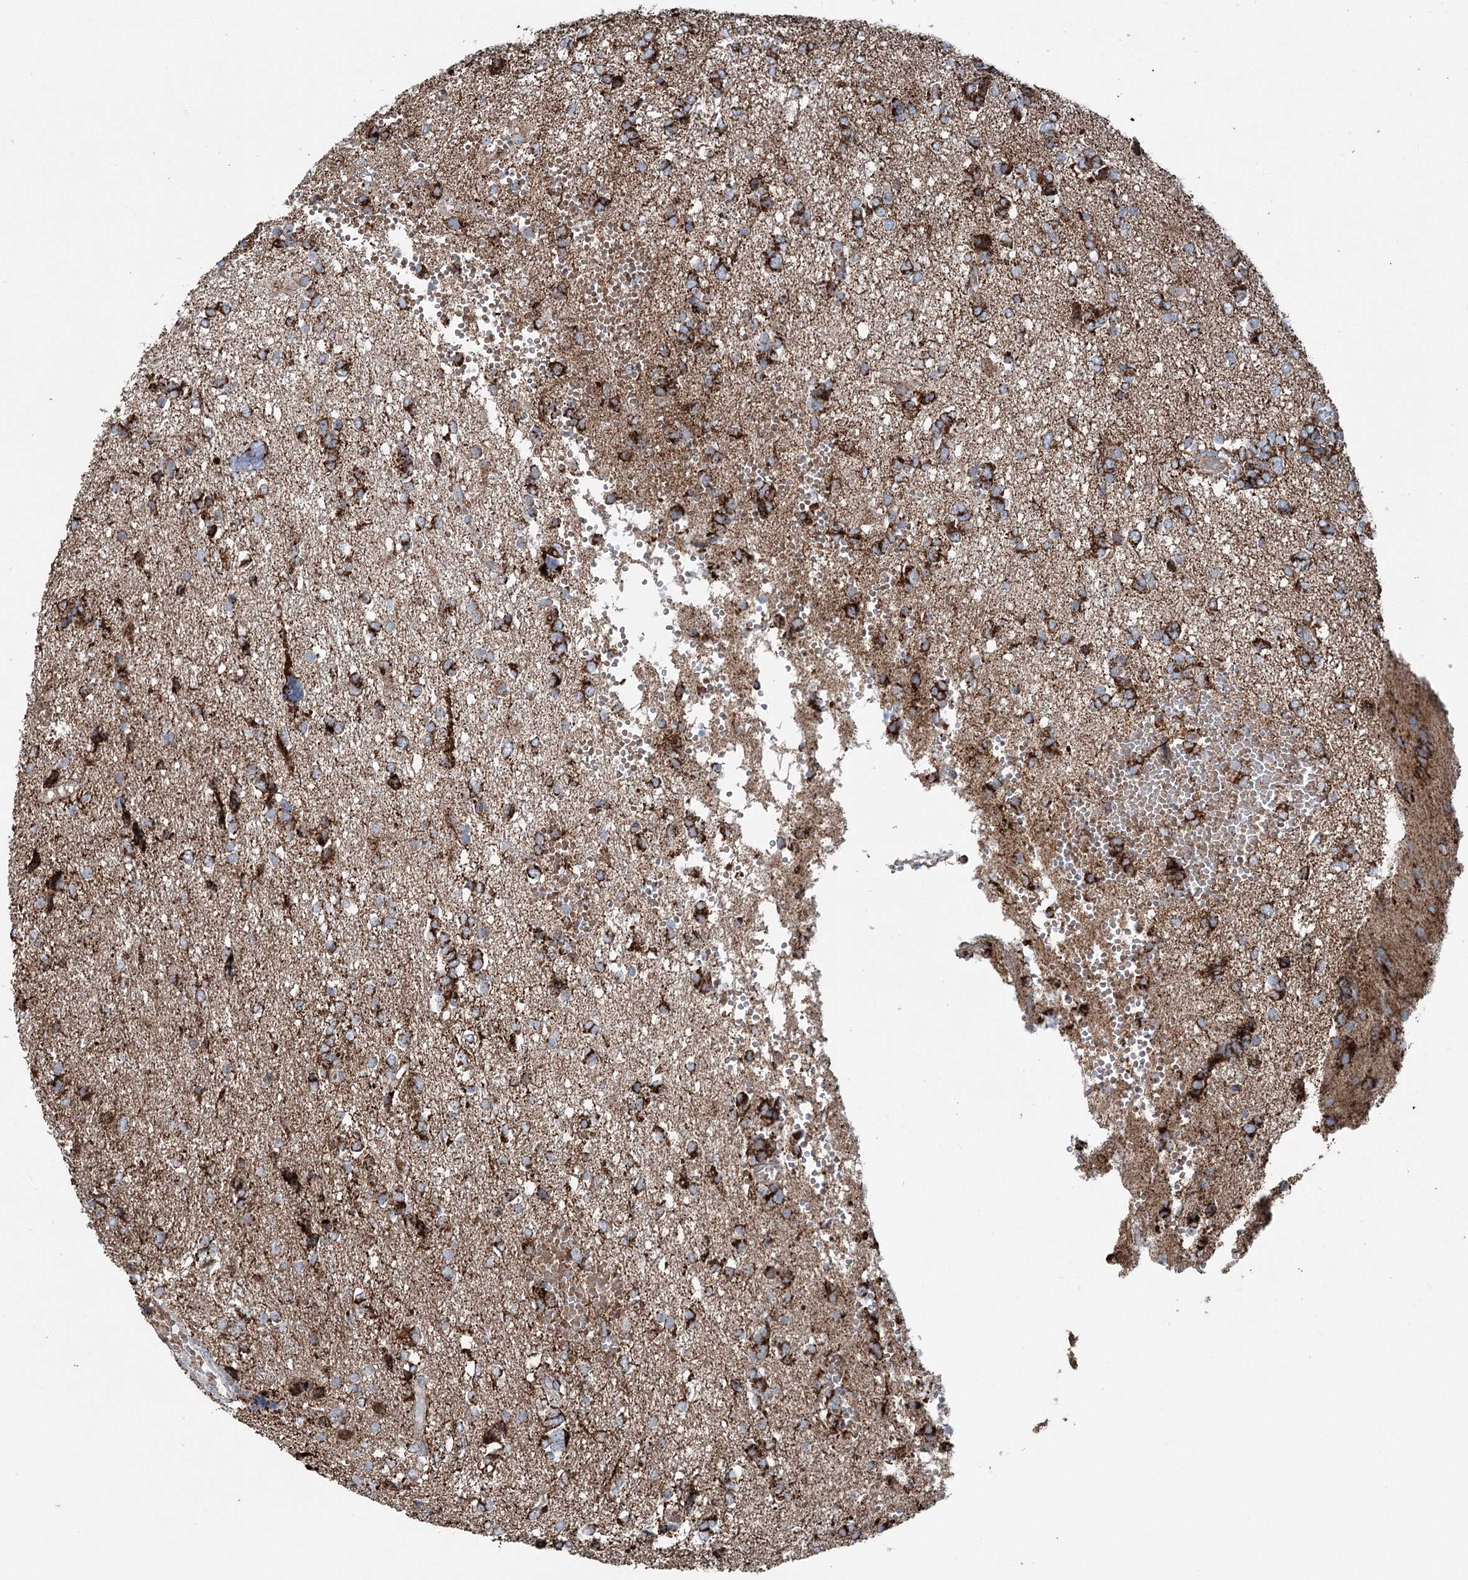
{"staining": {"intensity": "strong", "quantity": ">75%", "location": "cytoplasmic/membranous"}, "tissue": "glioma", "cell_type": "Tumor cells", "image_type": "cancer", "snomed": [{"axis": "morphology", "description": "Glioma, malignant, High grade"}, {"axis": "topography", "description": "Brain"}], "caption": "Glioma stained with IHC demonstrates strong cytoplasmic/membranous expression in about >75% of tumor cells.", "gene": "UCN3", "patient": {"sex": "female", "age": 59}}